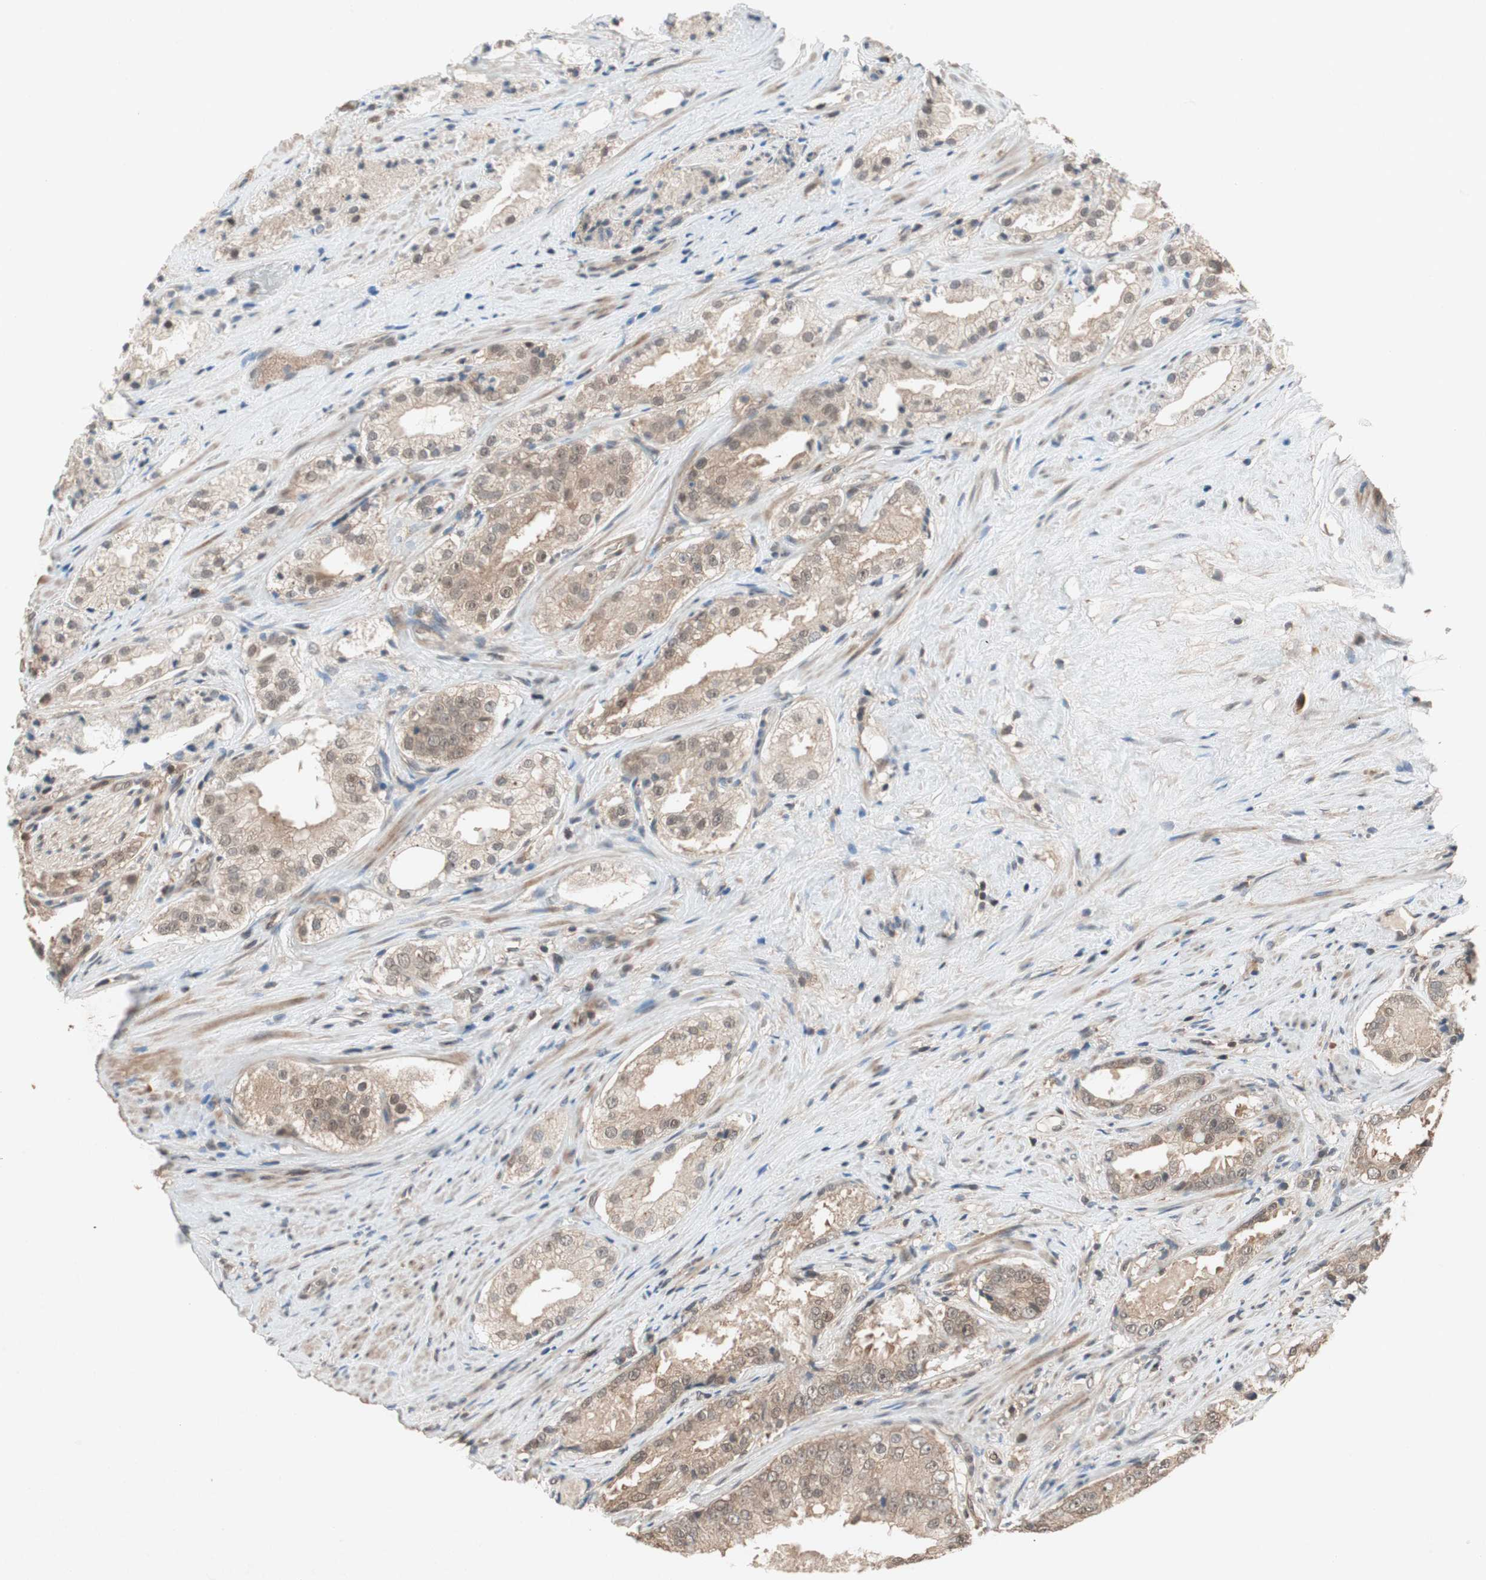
{"staining": {"intensity": "moderate", "quantity": ">75%", "location": "cytoplasmic/membranous,nuclear"}, "tissue": "prostate cancer", "cell_type": "Tumor cells", "image_type": "cancer", "snomed": [{"axis": "morphology", "description": "Adenocarcinoma, High grade"}, {"axis": "topography", "description": "Prostate"}], "caption": "Prostate cancer stained with immunohistochemistry (IHC) demonstrates moderate cytoplasmic/membranous and nuclear staining in about >75% of tumor cells. (IHC, brightfield microscopy, high magnification).", "gene": "GART", "patient": {"sex": "male", "age": 73}}